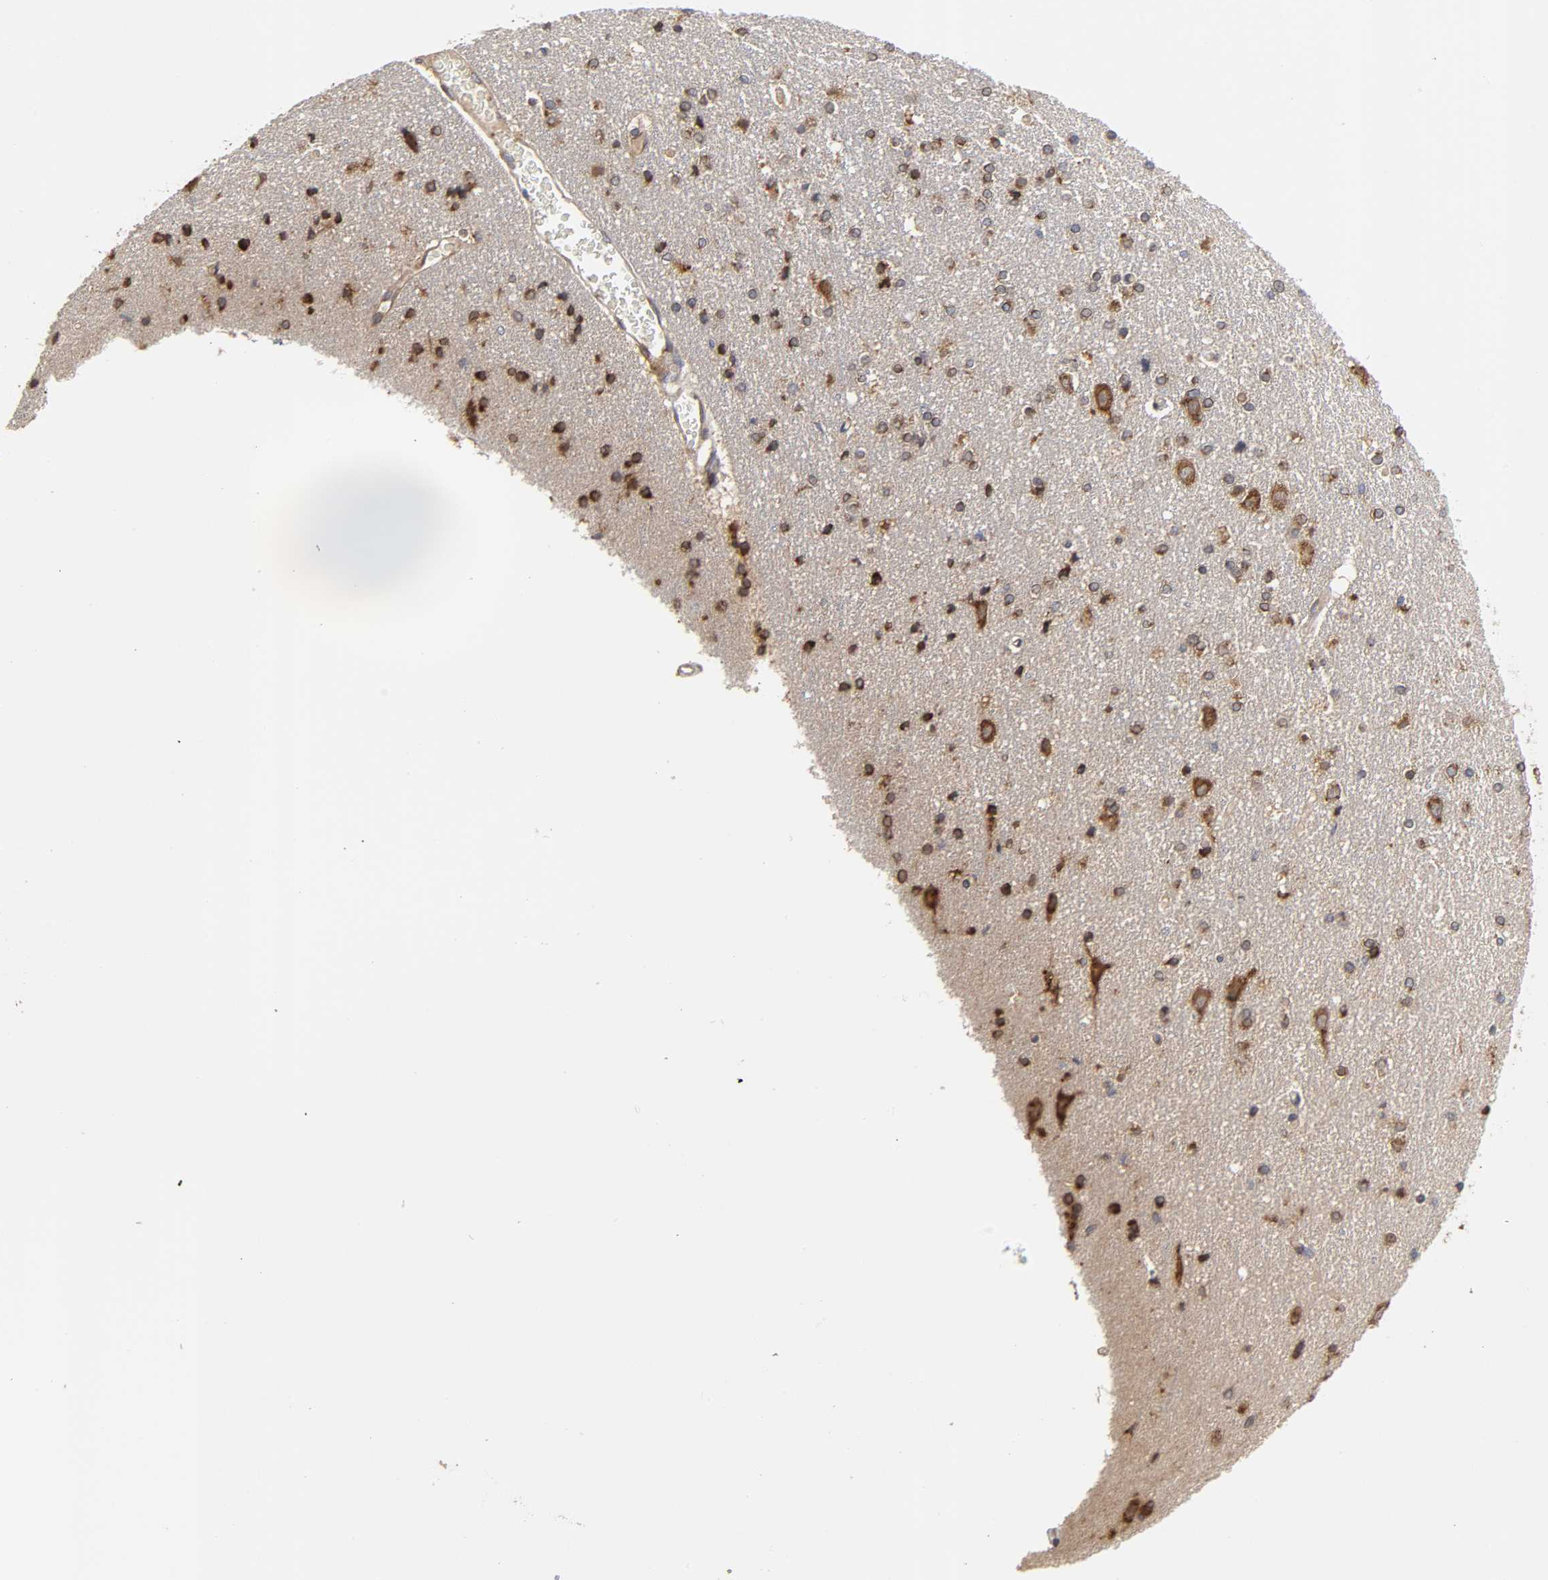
{"staining": {"intensity": "strong", "quantity": ">75%", "location": "cytoplasmic/membranous"}, "tissue": "caudate", "cell_type": "Glial cells", "image_type": "normal", "snomed": [{"axis": "morphology", "description": "Normal tissue, NOS"}, {"axis": "topography", "description": "Lateral ventricle wall"}], "caption": "Benign caudate shows strong cytoplasmic/membranous positivity in approximately >75% of glial cells, visualized by immunohistochemistry. (Brightfield microscopy of DAB IHC at high magnification).", "gene": "GNPTG", "patient": {"sex": "female", "age": 54}}